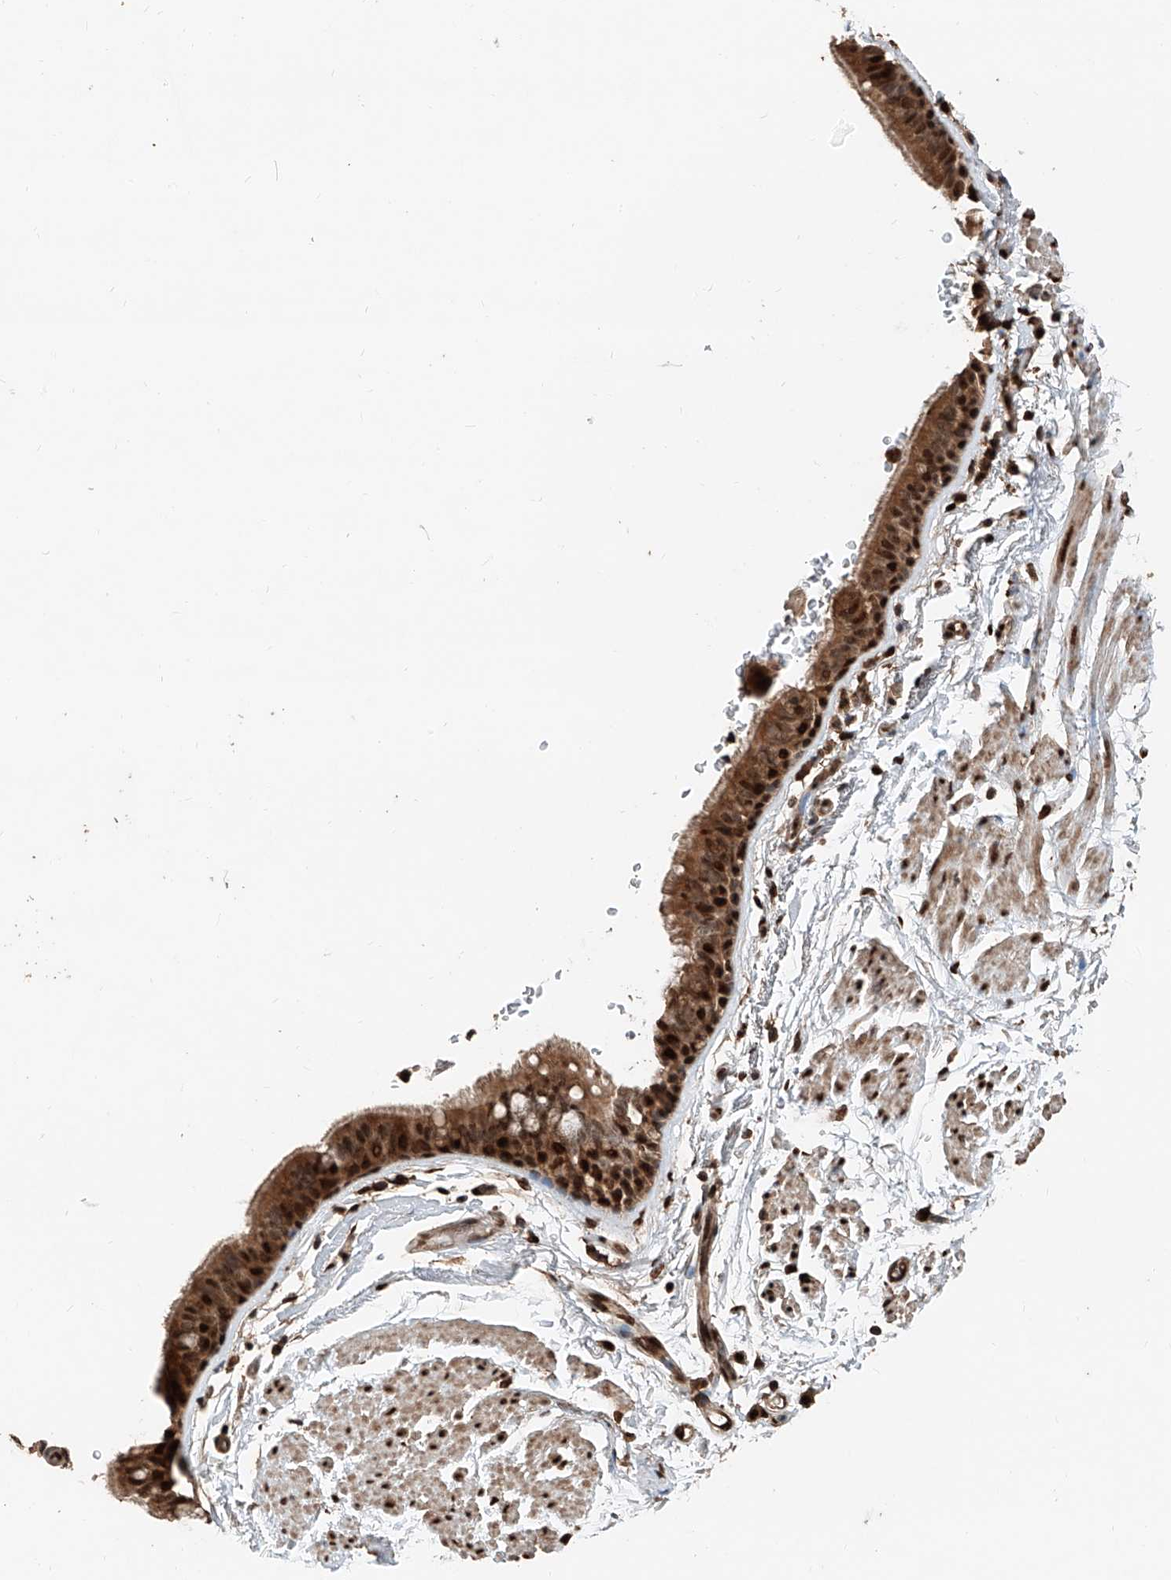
{"staining": {"intensity": "strong", "quantity": ">75%", "location": "cytoplasmic/membranous,nuclear"}, "tissue": "bronchus", "cell_type": "Respiratory epithelial cells", "image_type": "normal", "snomed": [{"axis": "morphology", "description": "Normal tissue, NOS"}, {"axis": "topography", "description": "Lymph node"}, {"axis": "topography", "description": "Bronchus"}], "caption": "Immunohistochemistry staining of normal bronchus, which shows high levels of strong cytoplasmic/membranous,nuclear staining in approximately >75% of respiratory epithelial cells indicating strong cytoplasmic/membranous,nuclear protein expression. The staining was performed using DAB (3,3'-diaminobenzidine) (brown) for protein detection and nuclei were counterstained in hematoxylin (blue).", "gene": "RMND1", "patient": {"sex": "female", "age": 70}}